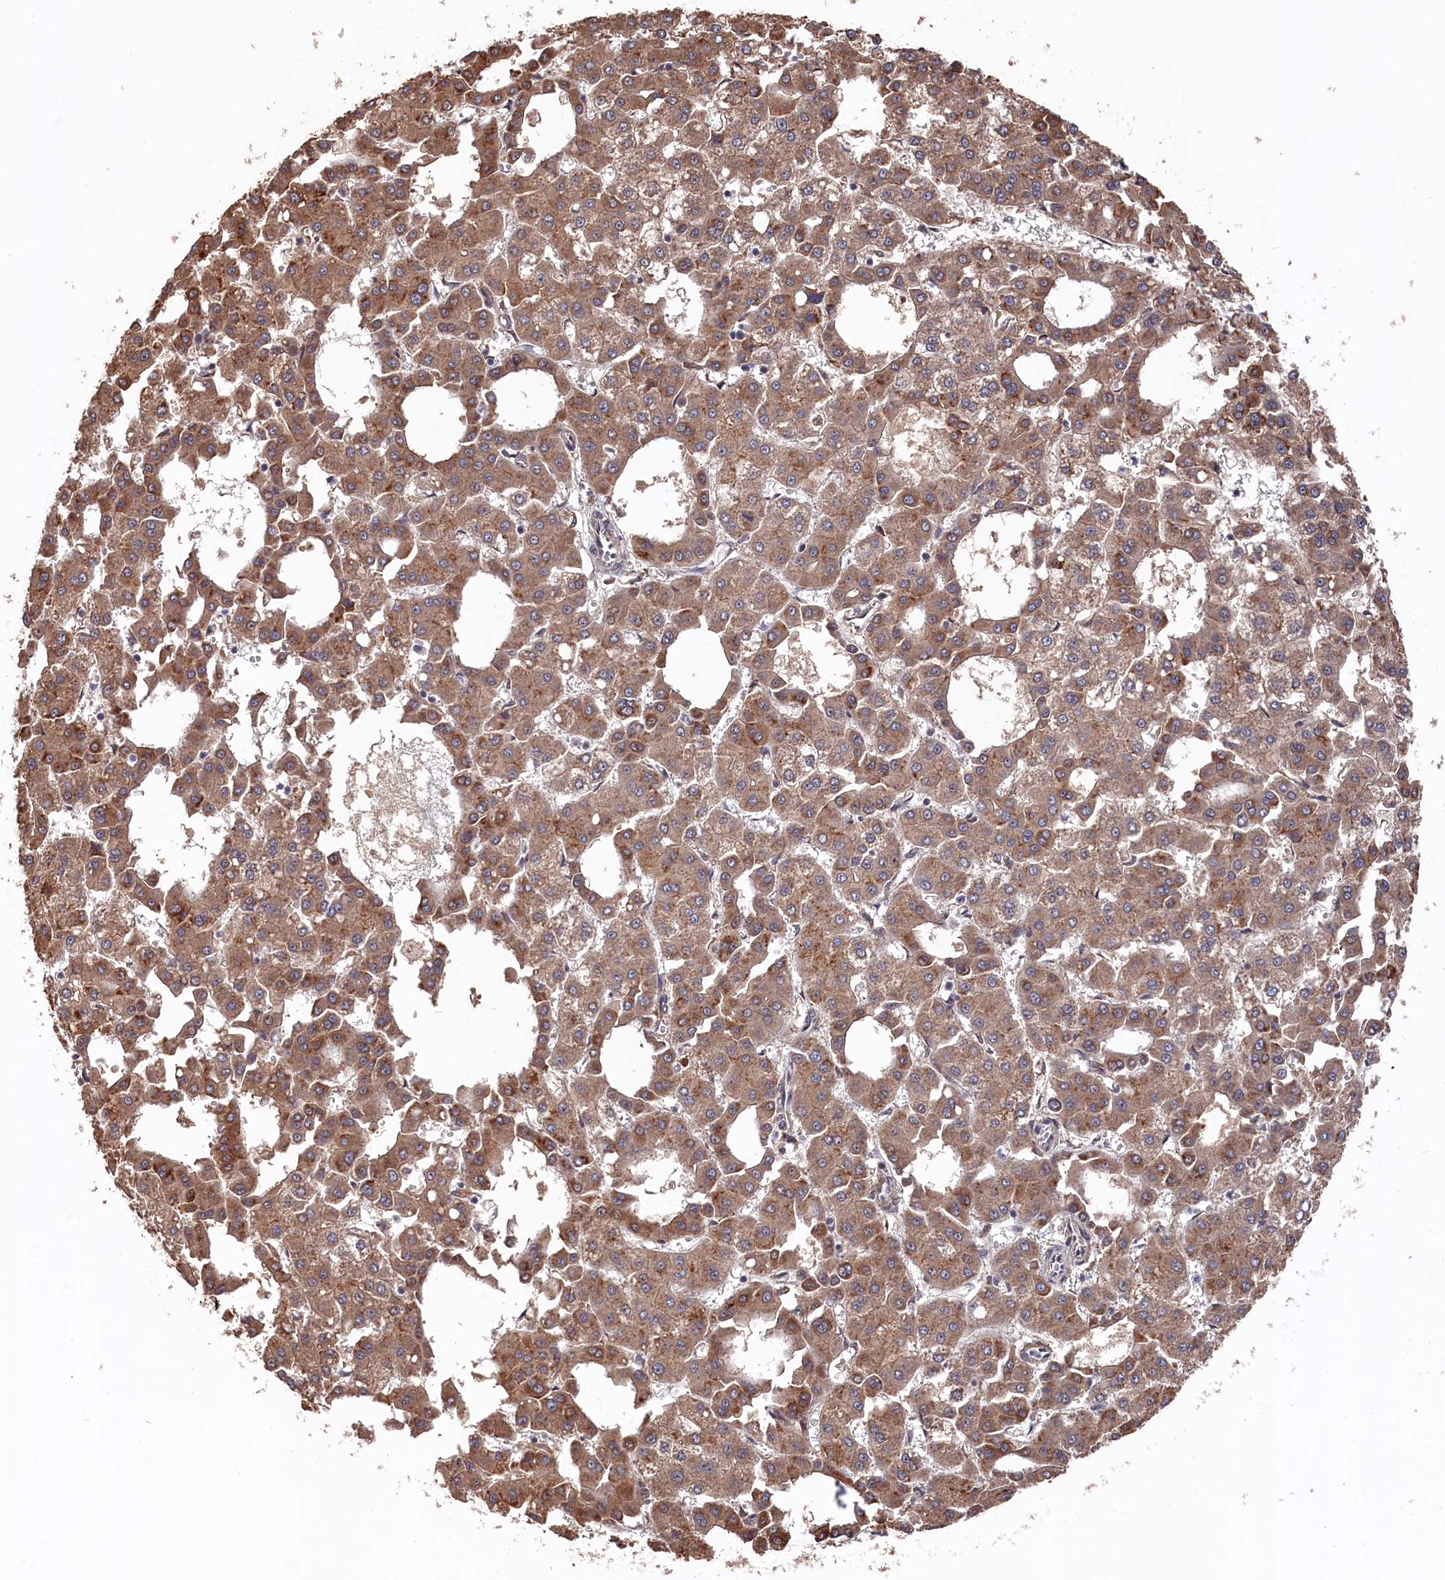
{"staining": {"intensity": "moderate", "quantity": ">75%", "location": "cytoplasmic/membranous"}, "tissue": "liver cancer", "cell_type": "Tumor cells", "image_type": "cancer", "snomed": [{"axis": "morphology", "description": "Carcinoma, Hepatocellular, NOS"}, {"axis": "topography", "description": "Liver"}], "caption": "Immunohistochemical staining of liver cancer (hepatocellular carcinoma) reveals moderate cytoplasmic/membranous protein positivity in about >75% of tumor cells.", "gene": "SLC12A4", "patient": {"sex": "male", "age": 47}}